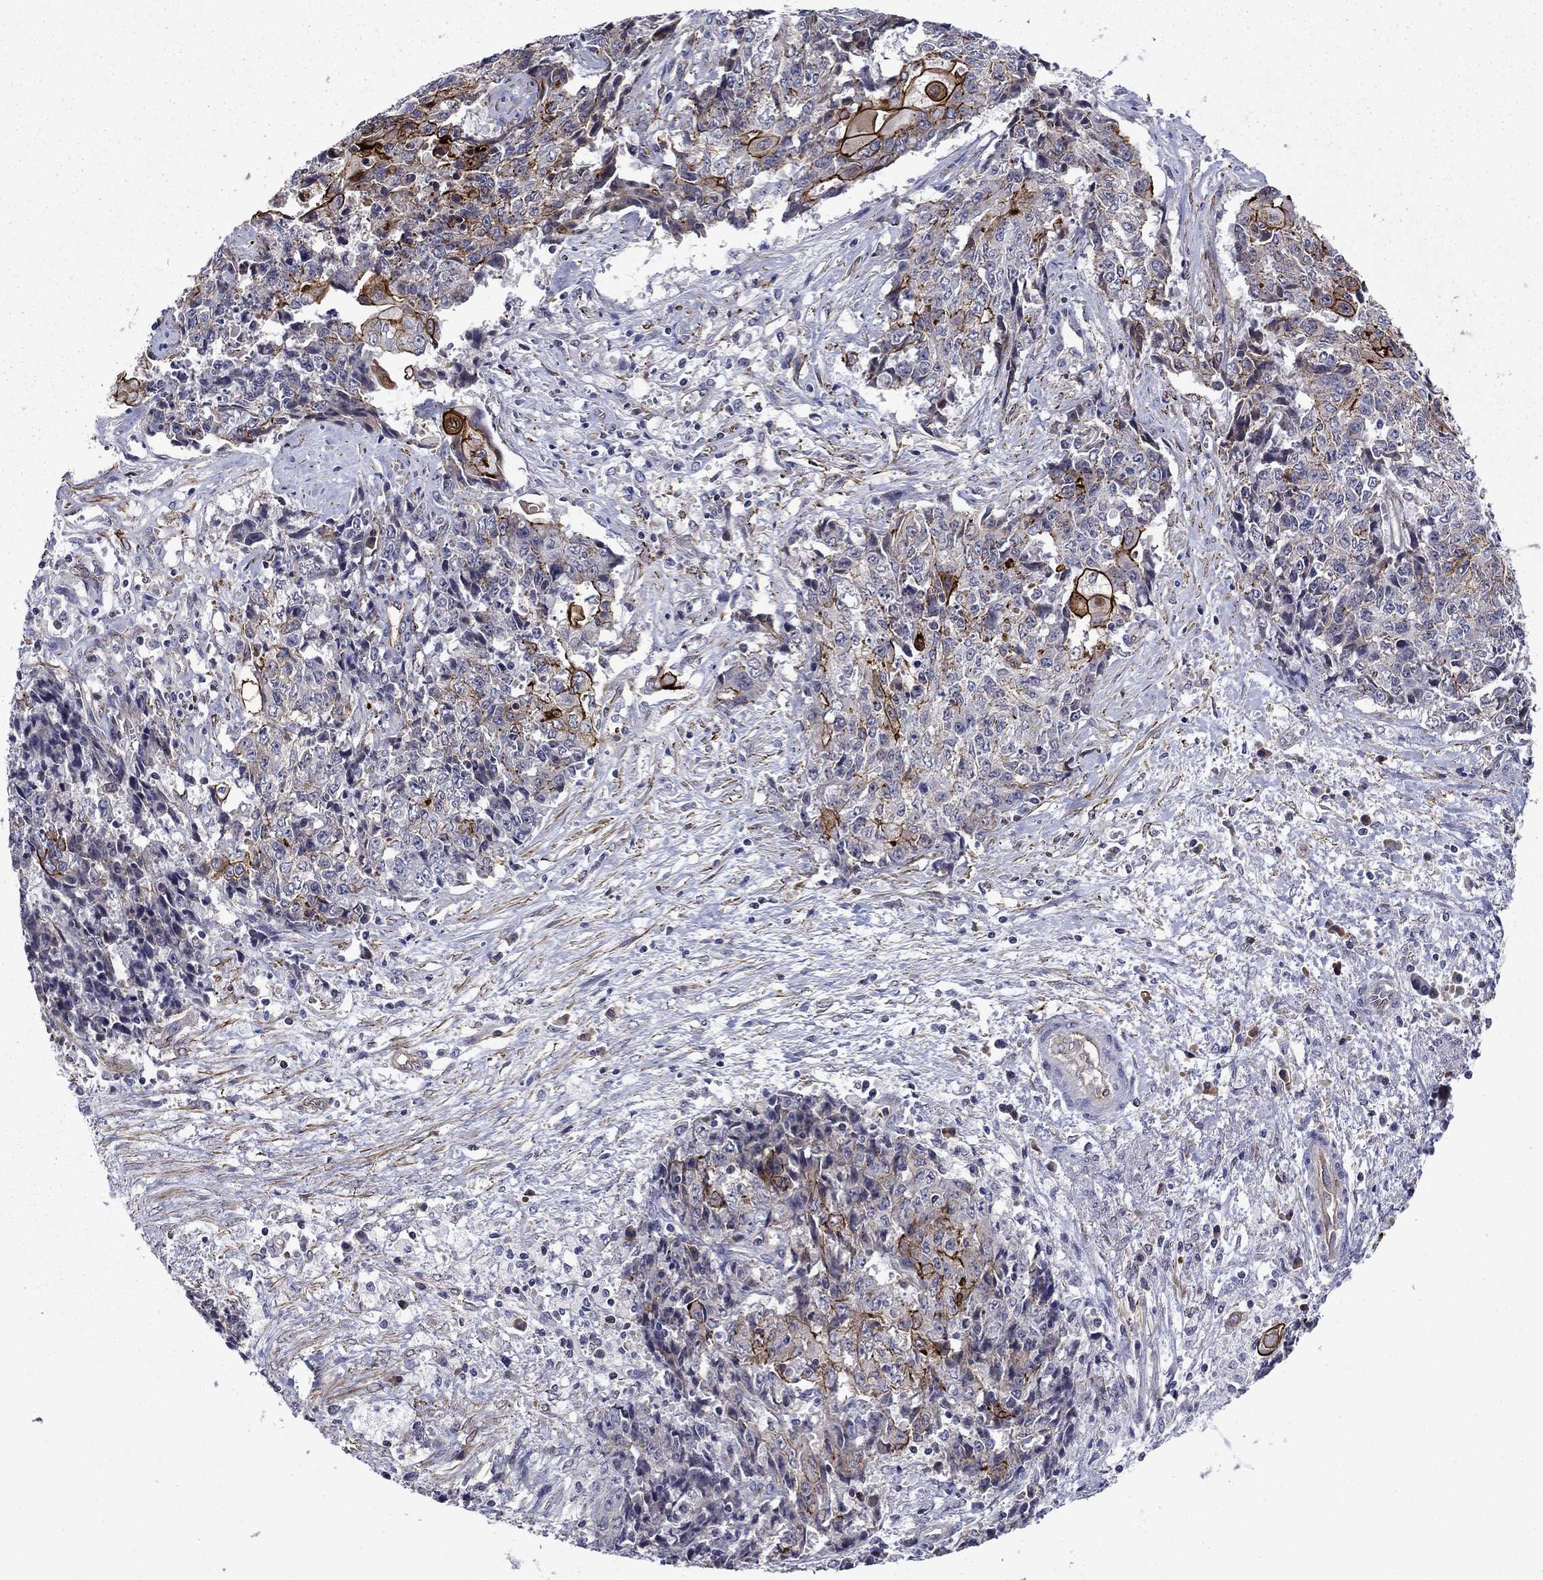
{"staining": {"intensity": "strong", "quantity": "25%-75%", "location": "cytoplasmic/membranous"}, "tissue": "ovarian cancer", "cell_type": "Tumor cells", "image_type": "cancer", "snomed": [{"axis": "morphology", "description": "Carcinoma, endometroid"}, {"axis": "topography", "description": "Ovary"}], "caption": "Tumor cells exhibit strong cytoplasmic/membranous staining in approximately 25%-75% of cells in endometroid carcinoma (ovarian).", "gene": "LMO7", "patient": {"sex": "female", "age": 42}}